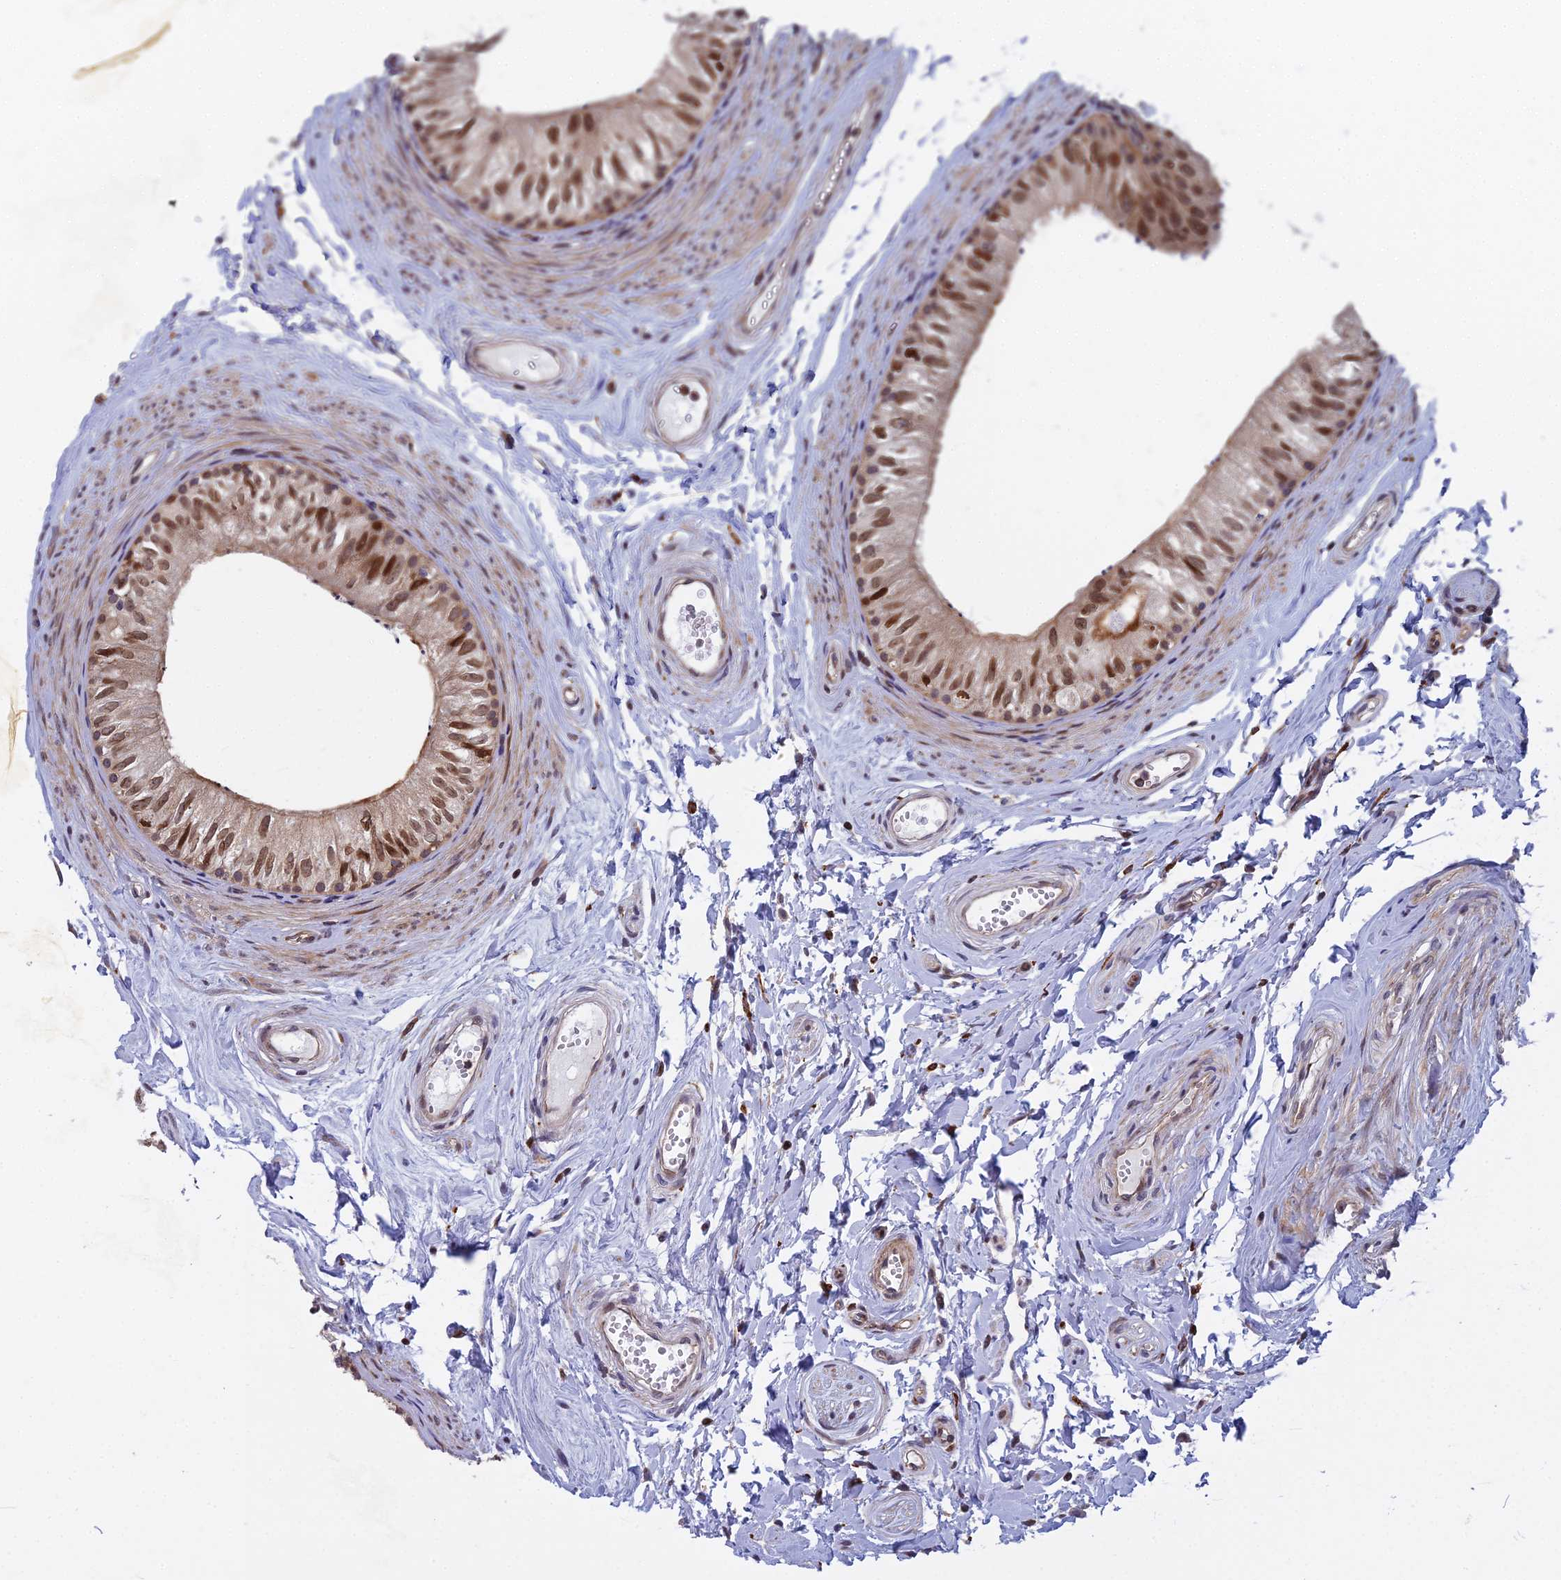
{"staining": {"intensity": "moderate", "quantity": ">75%", "location": "cytoplasmic/membranous,nuclear"}, "tissue": "epididymis", "cell_type": "Glandular cells", "image_type": "normal", "snomed": [{"axis": "morphology", "description": "Normal tissue, NOS"}, {"axis": "topography", "description": "Epididymis"}], "caption": "Immunohistochemistry (IHC) histopathology image of benign epididymis: epididymis stained using IHC exhibits medium levels of moderate protein expression localized specifically in the cytoplasmic/membranous,nuclear of glandular cells, appearing as a cytoplasmic/membranous,nuclear brown color.", "gene": "COMMD2", "patient": {"sex": "male", "age": 56}}